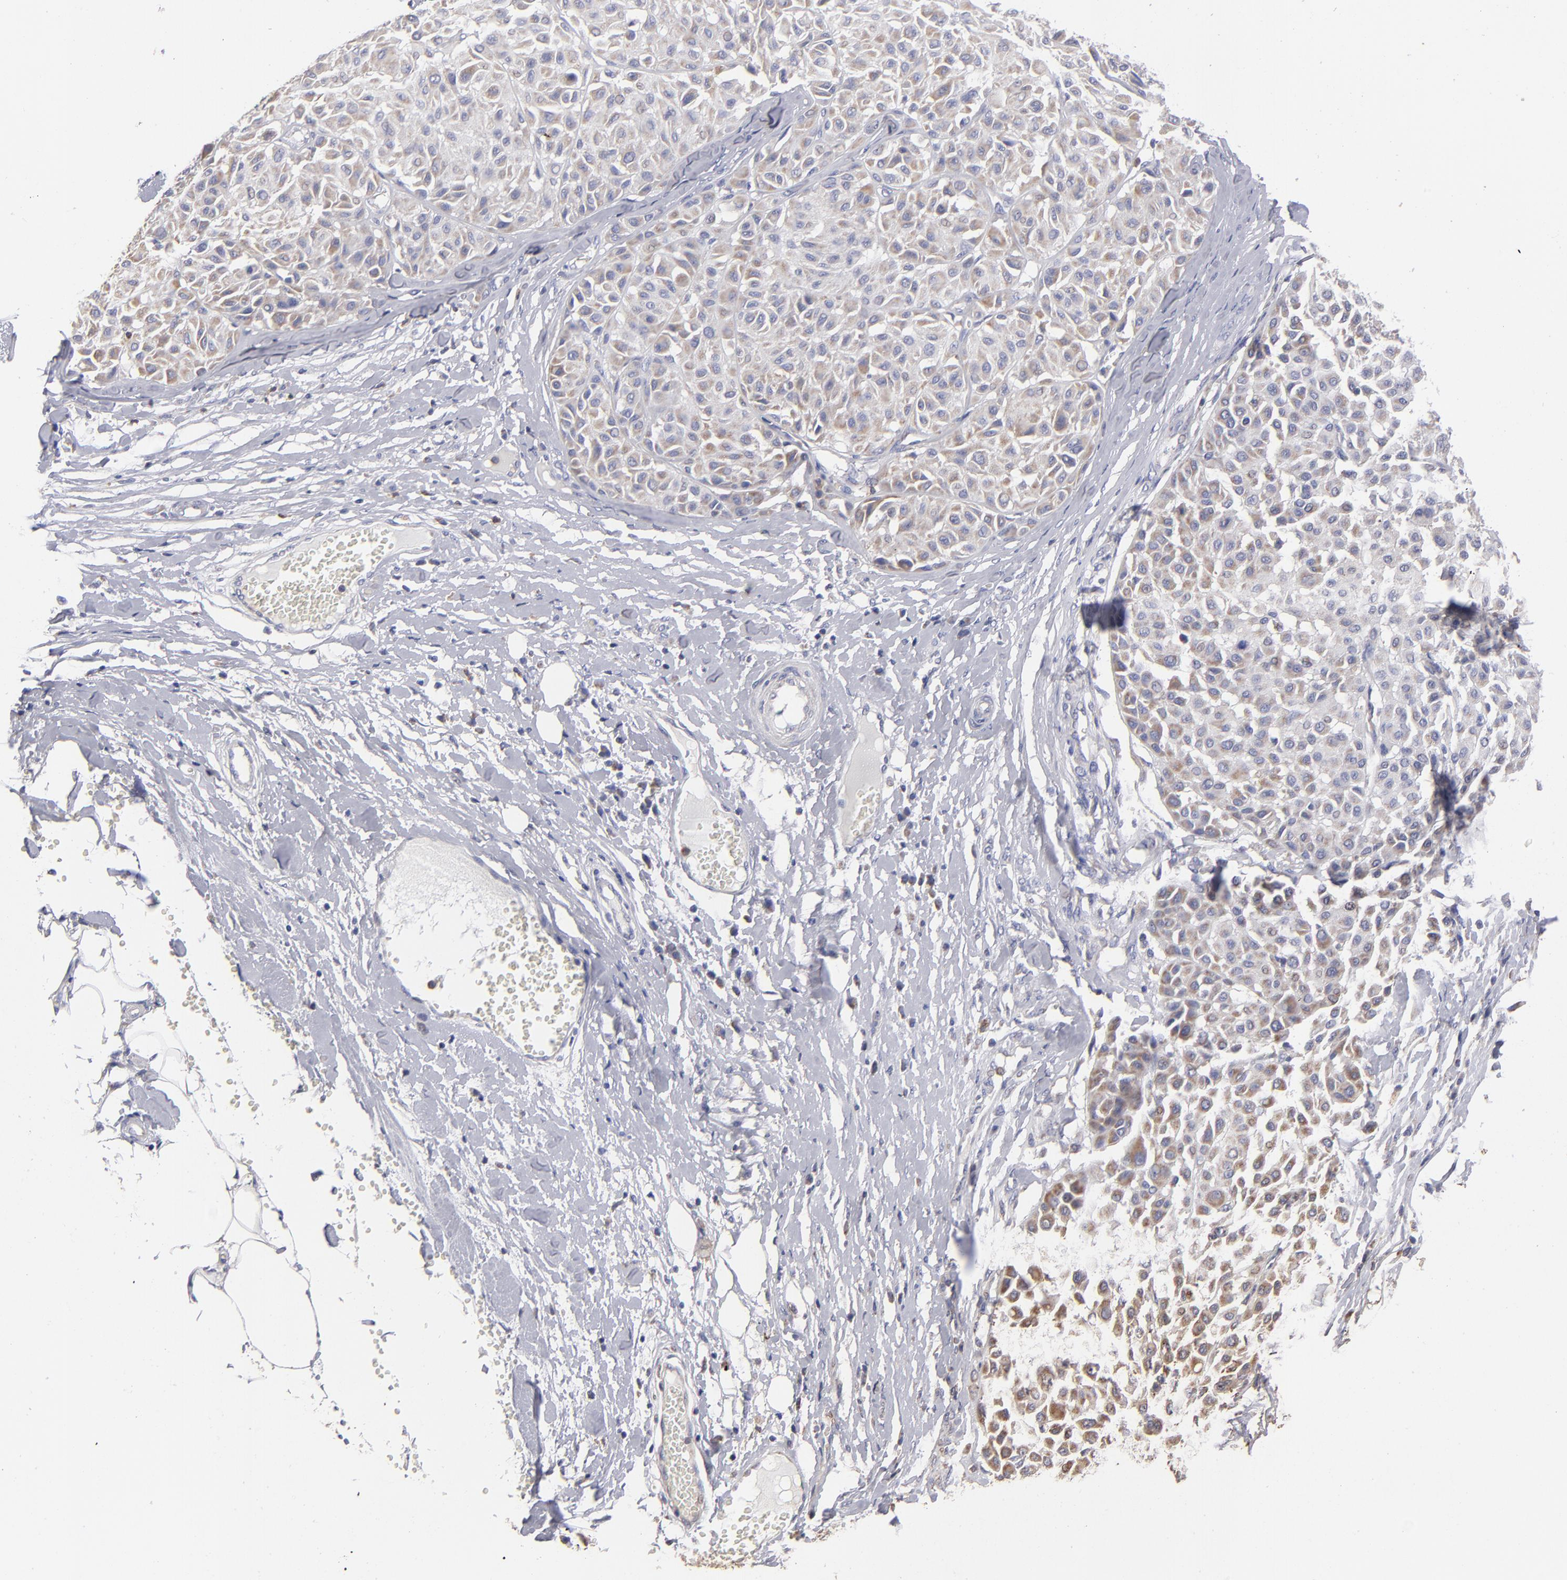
{"staining": {"intensity": "weak", "quantity": ">75%", "location": "cytoplasmic/membranous"}, "tissue": "melanoma", "cell_type": "Tumor cells", "image_type": "cancer", "snomed": [{"axis": "morphology", "description": "Malignant melanoma, Metastatic site"}, {"axis": "topography", "description": "Soft tissue"}], "caption": "Weak cytoplasmic/membranous staining is present in about >75% of tumor cells in melanoma.", "gene": "FGR", "patient": {"sex": "male", "age": 41}}